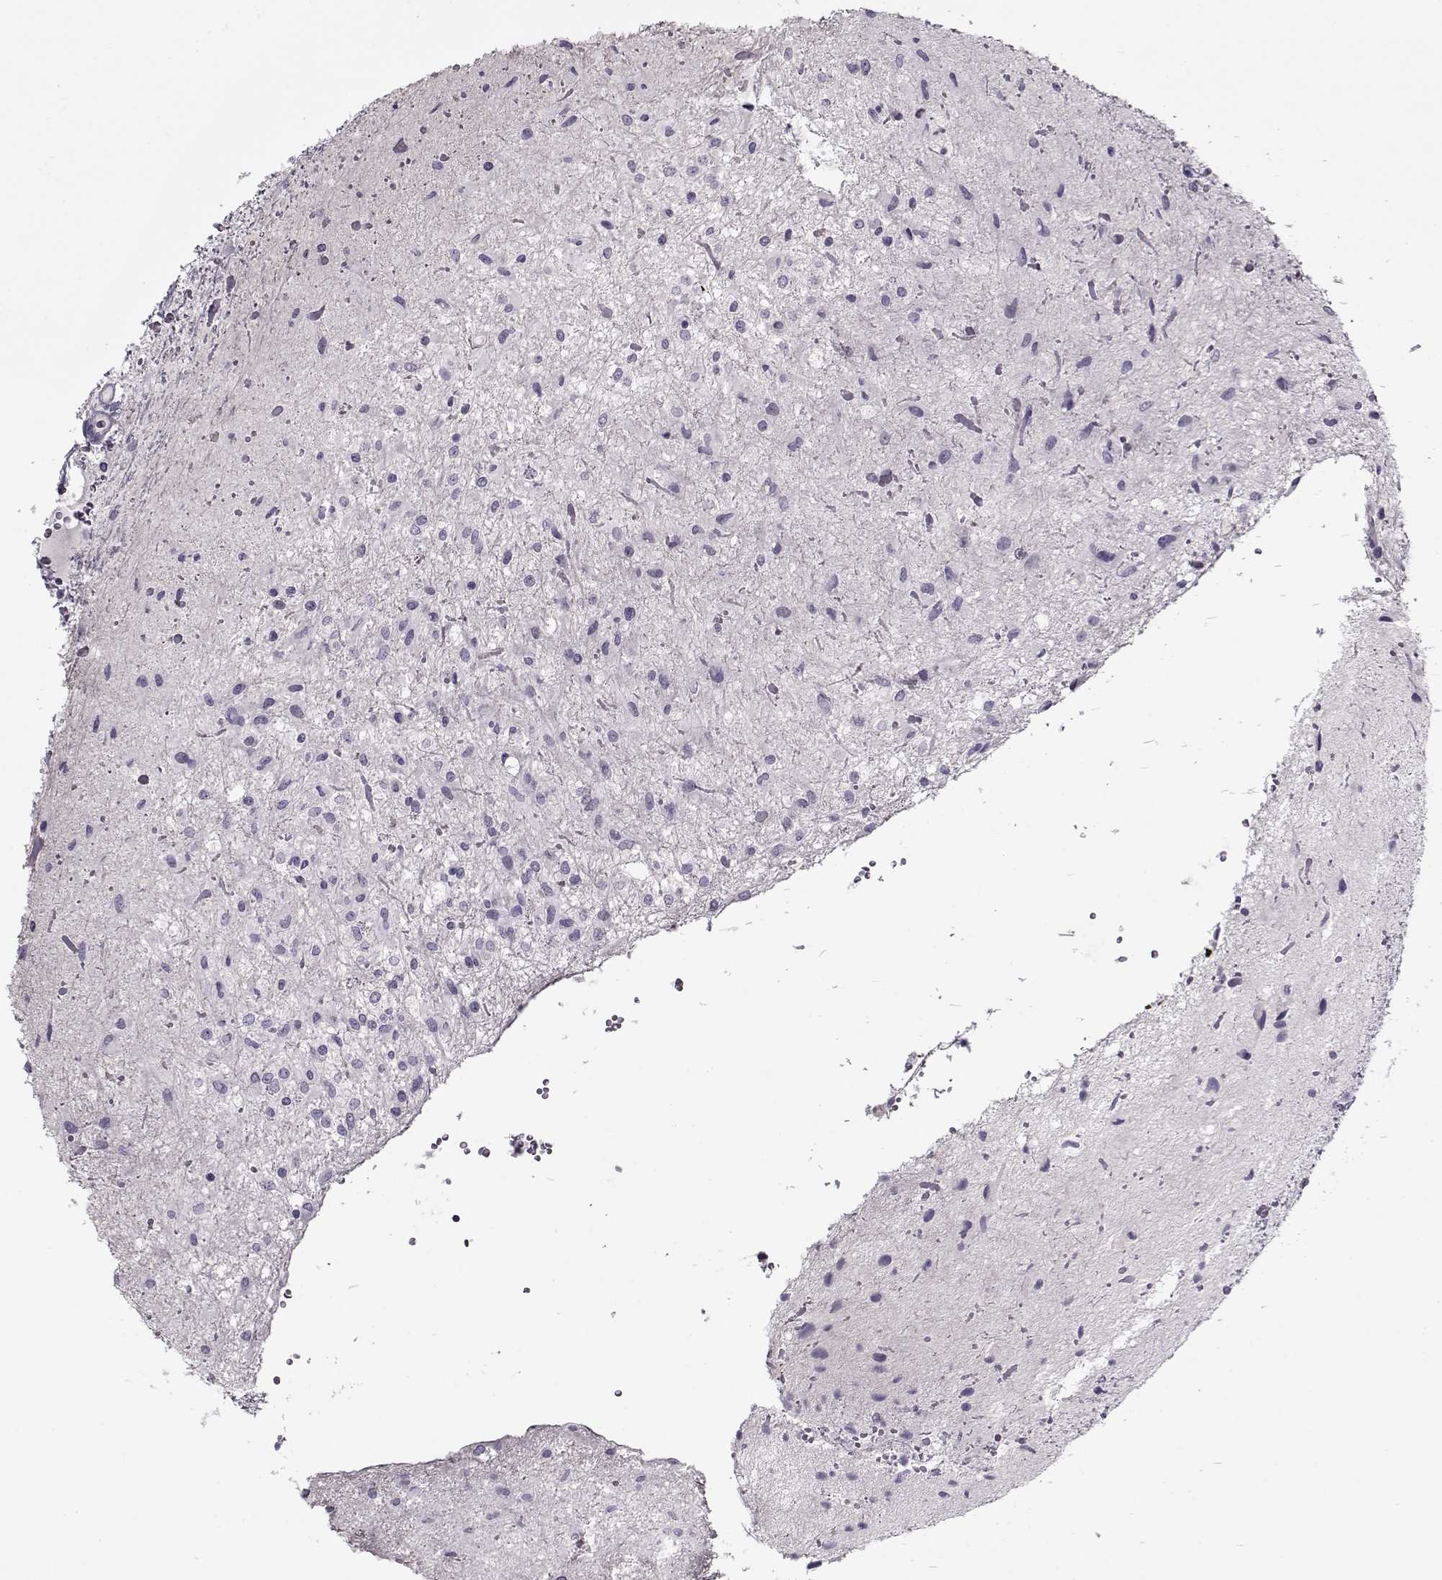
{"staining": {"intensity": "negative", "quantity": "none", "location": "none"}, "tissue": "glioma", "cell_type": "Tumor cells", "image_type": "cancer", "snomed": [{"axis": "morphology", "description": "Glioma, malignant, Low grade"}, {"axis": "topography", "description": "Cerebellum"}], "caption": "The photomicrograph exhibits no significant positivity in tumor cells of malignant glioma (low-grade).", "gene": "CIBAR1", "patient": {"sex": "female", "age": 14}}